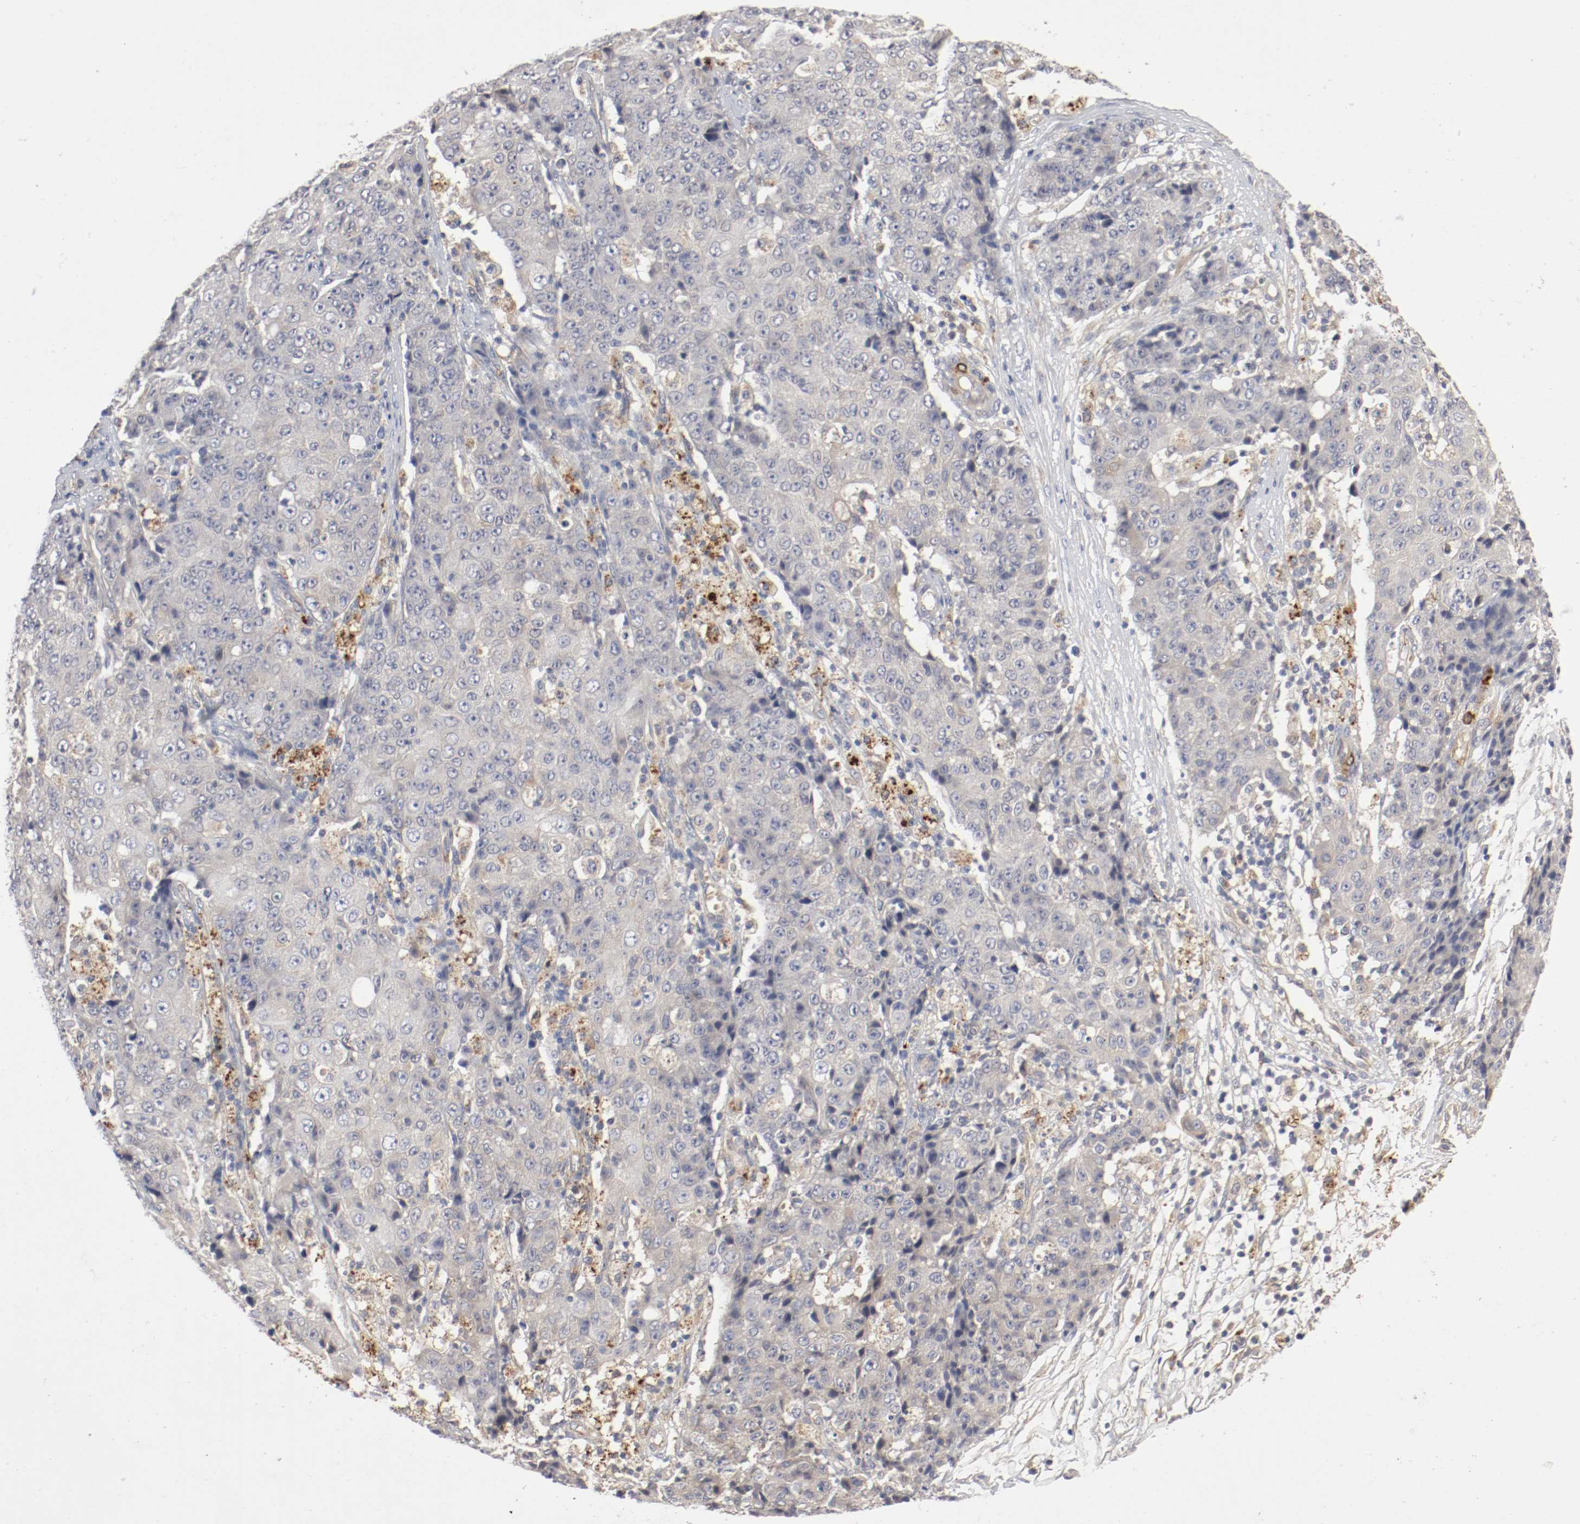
{"staining": {"intensity": "weak", "quantity": "25%-75%", "location": "cytoplasmic/membranous"}, "tissue": "ovarian cancer", "cell_type": "Tumor cells", "image_type": "cancer", "snomed": [{"axis": "morphology", "description": "Carcinoma, endometroid"}, {"axis": "topography", "description": "Ovary"}], "caption": "Tumor cells display low levels of weak cytoplasmic/membranous positivity in about 25%-75% of cells in ovarian cancer. Ihc stains the protein in brown and the nuclei are stained blue.", "gene": "REN", "patient": {"sex": "female", "age": 42}}